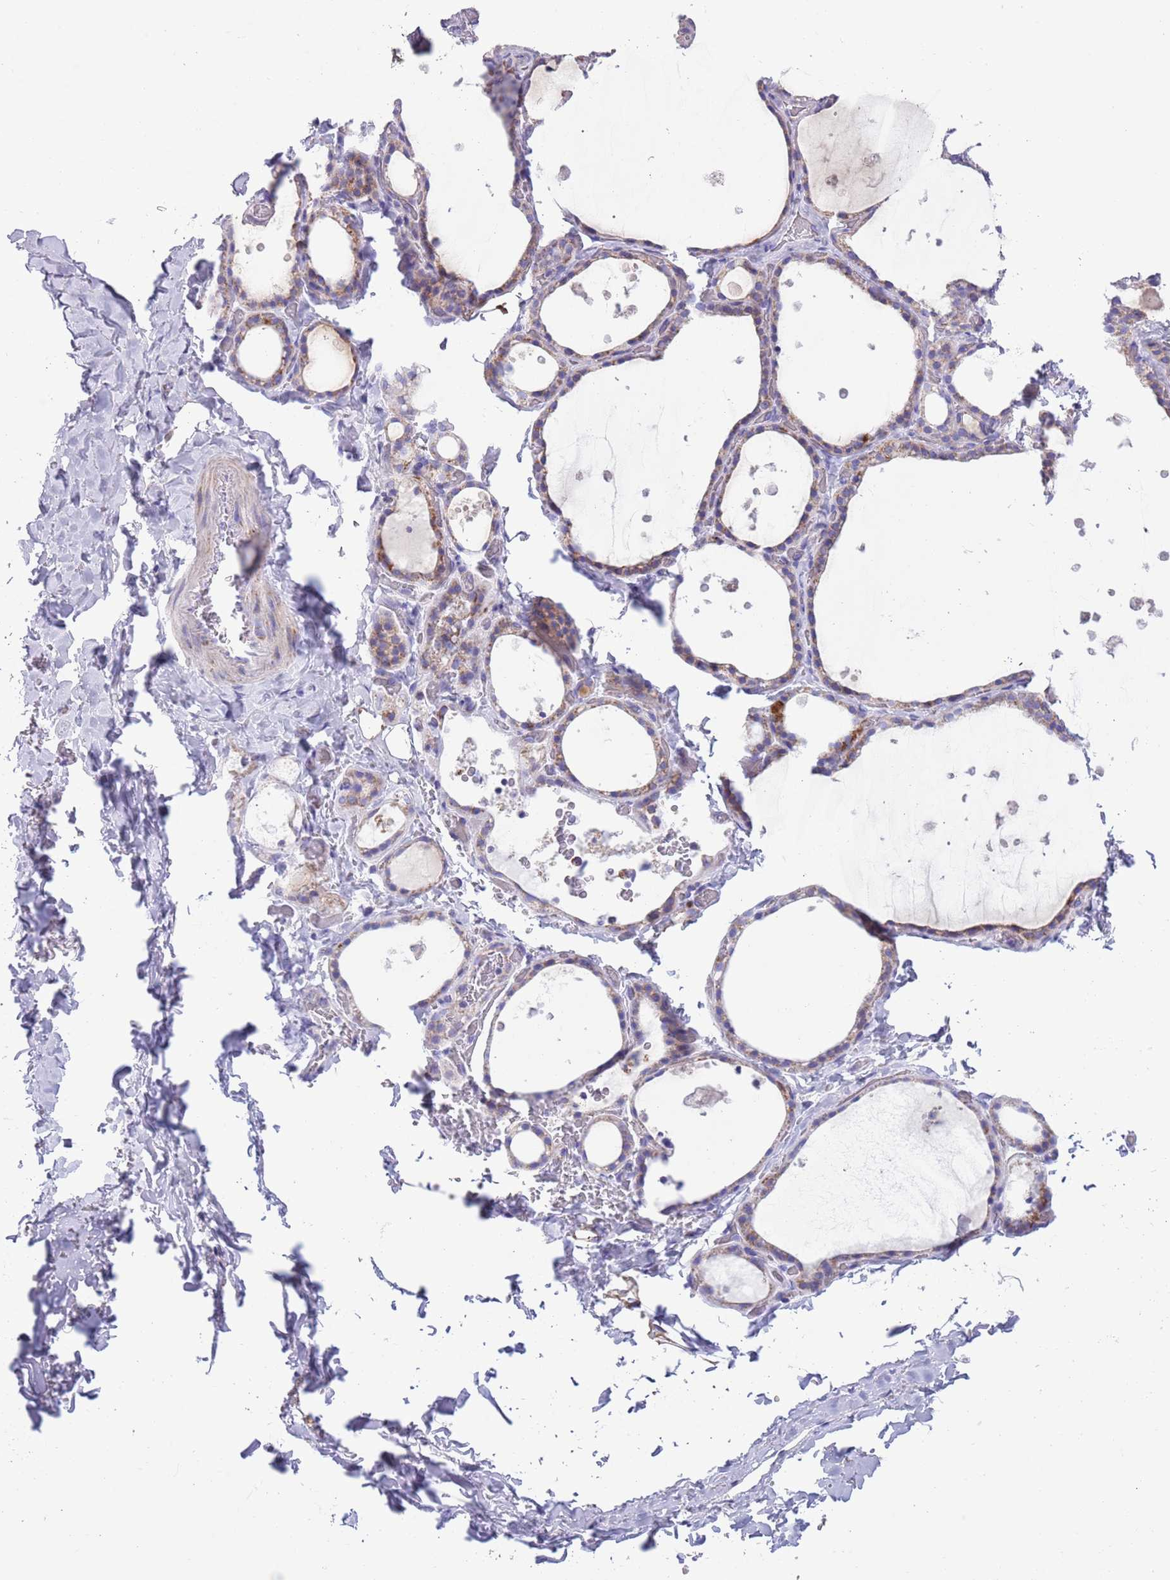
{"staining": {"intensity": "moderate", "quantity": "<25%", "location": "cytoplasmic/membranous"}, "tissue": "thyroid gland", "cell_type": "Glandular cells", "image_type": "normal", "snomed": [{"axis": "morphology", "description": "Normal tissue, NOS"}, {"axis": "topography", "description": "Thyroid gland"}], "caption": "DAB (3,3'-diaminobenzidine) immunohistochemical staining of normal human thyroid gland demonstrates moderate cytoplasmic/membranous protein positivity in about <25% of glandular cells.", "gene": "MOCOS", "patient": {"sex": "female", "age": 44}}